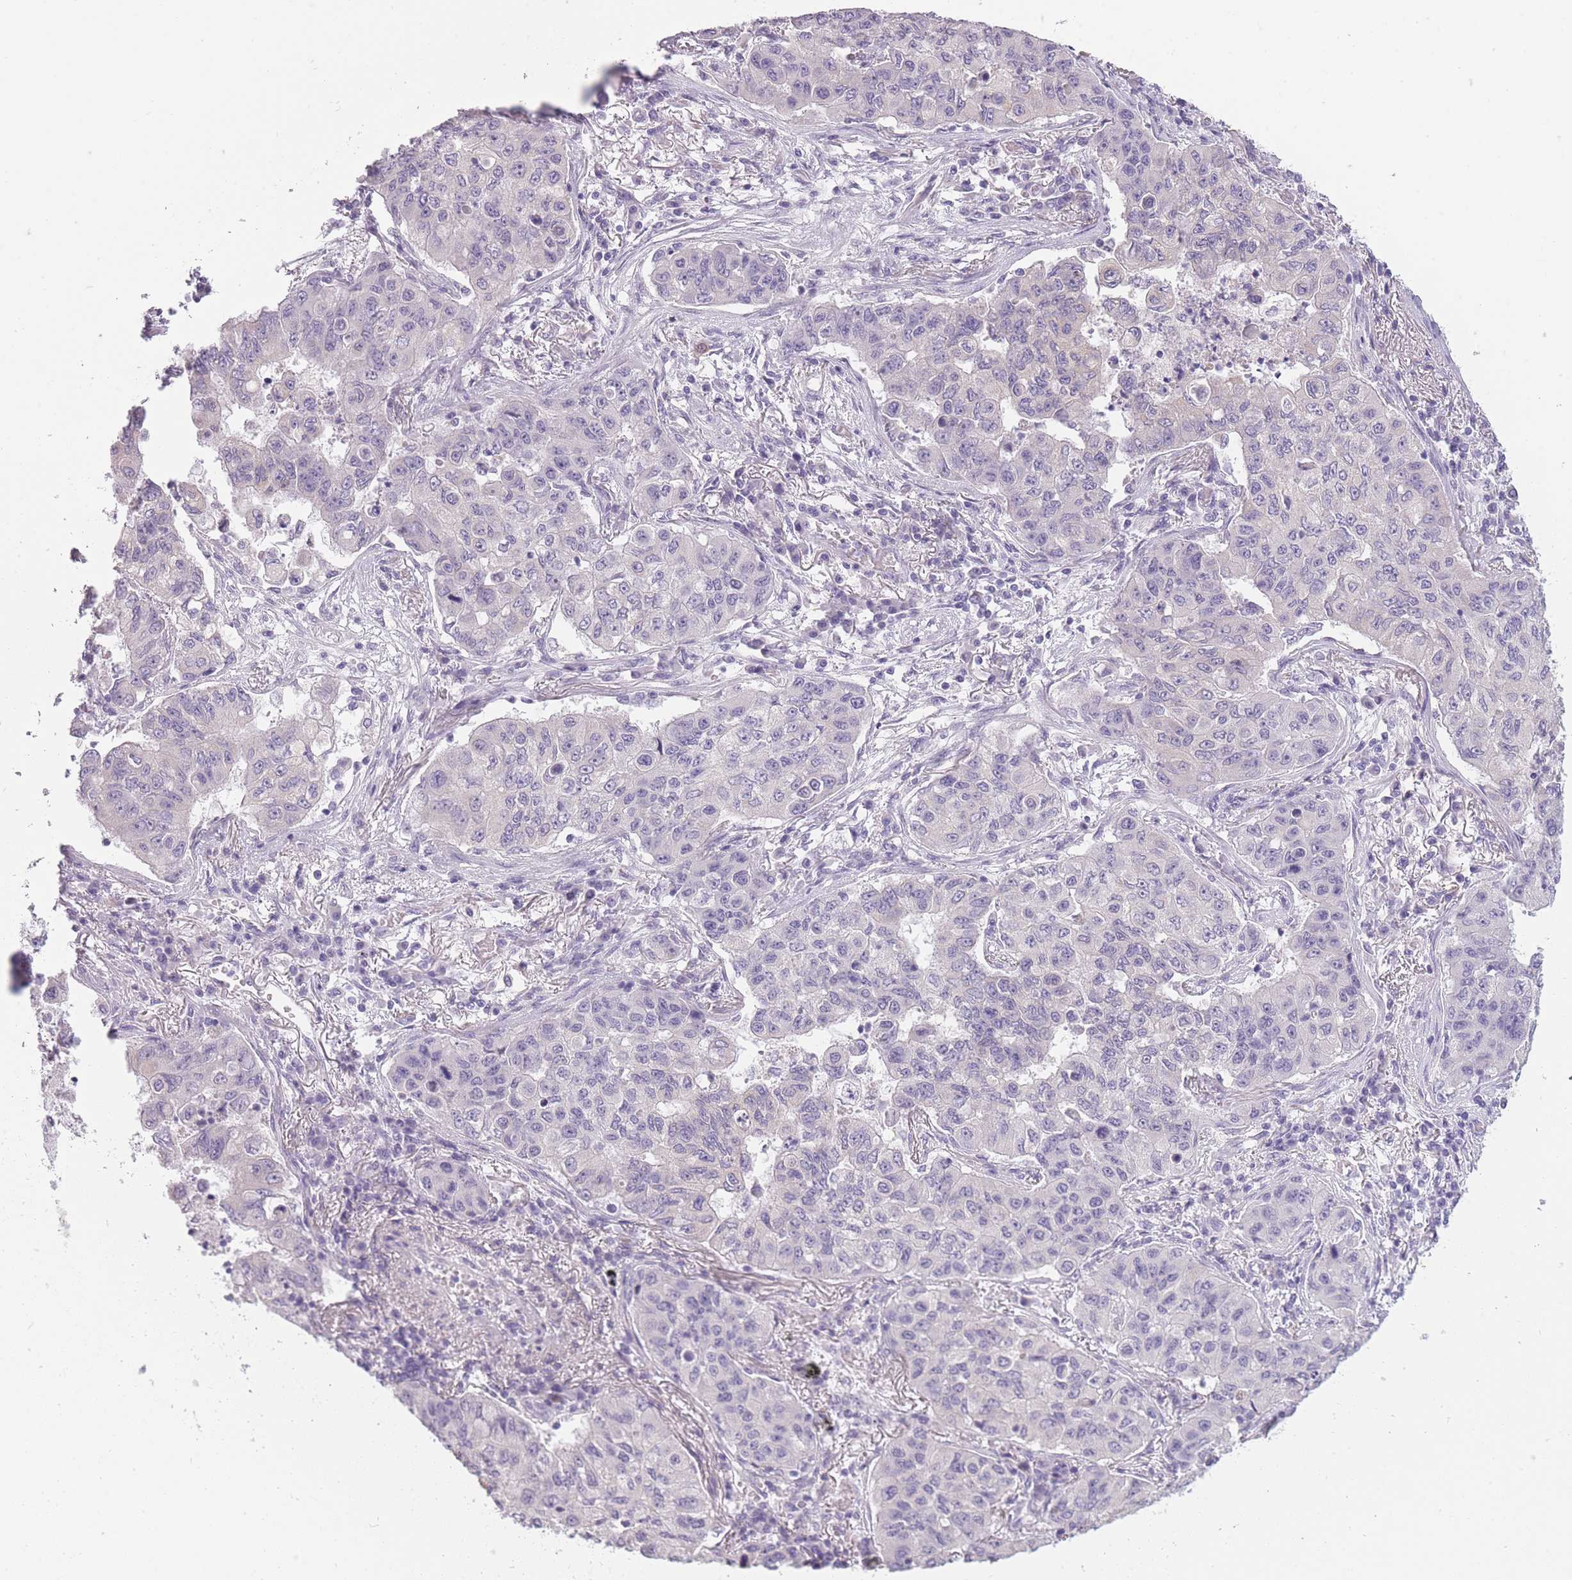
{"staining": {"intensity": "negative", "quantity": "none", "location": "none"}, "tissue": "lung cancer", "cell_type": "Tumor cells", "image_type": "cancer", "snomed": [{"axis": "morphology", "description": "Squamous cell carcinoma, NOS"}, {"axis": "topography", "description": "Lung"}], "caption": "This is an IHC histopathology image of human lung squamous cell carcinoma. There is no expression in tumor cells.", "gene": "TMEM236", "patient": {"sex": "male", "age": 74}}